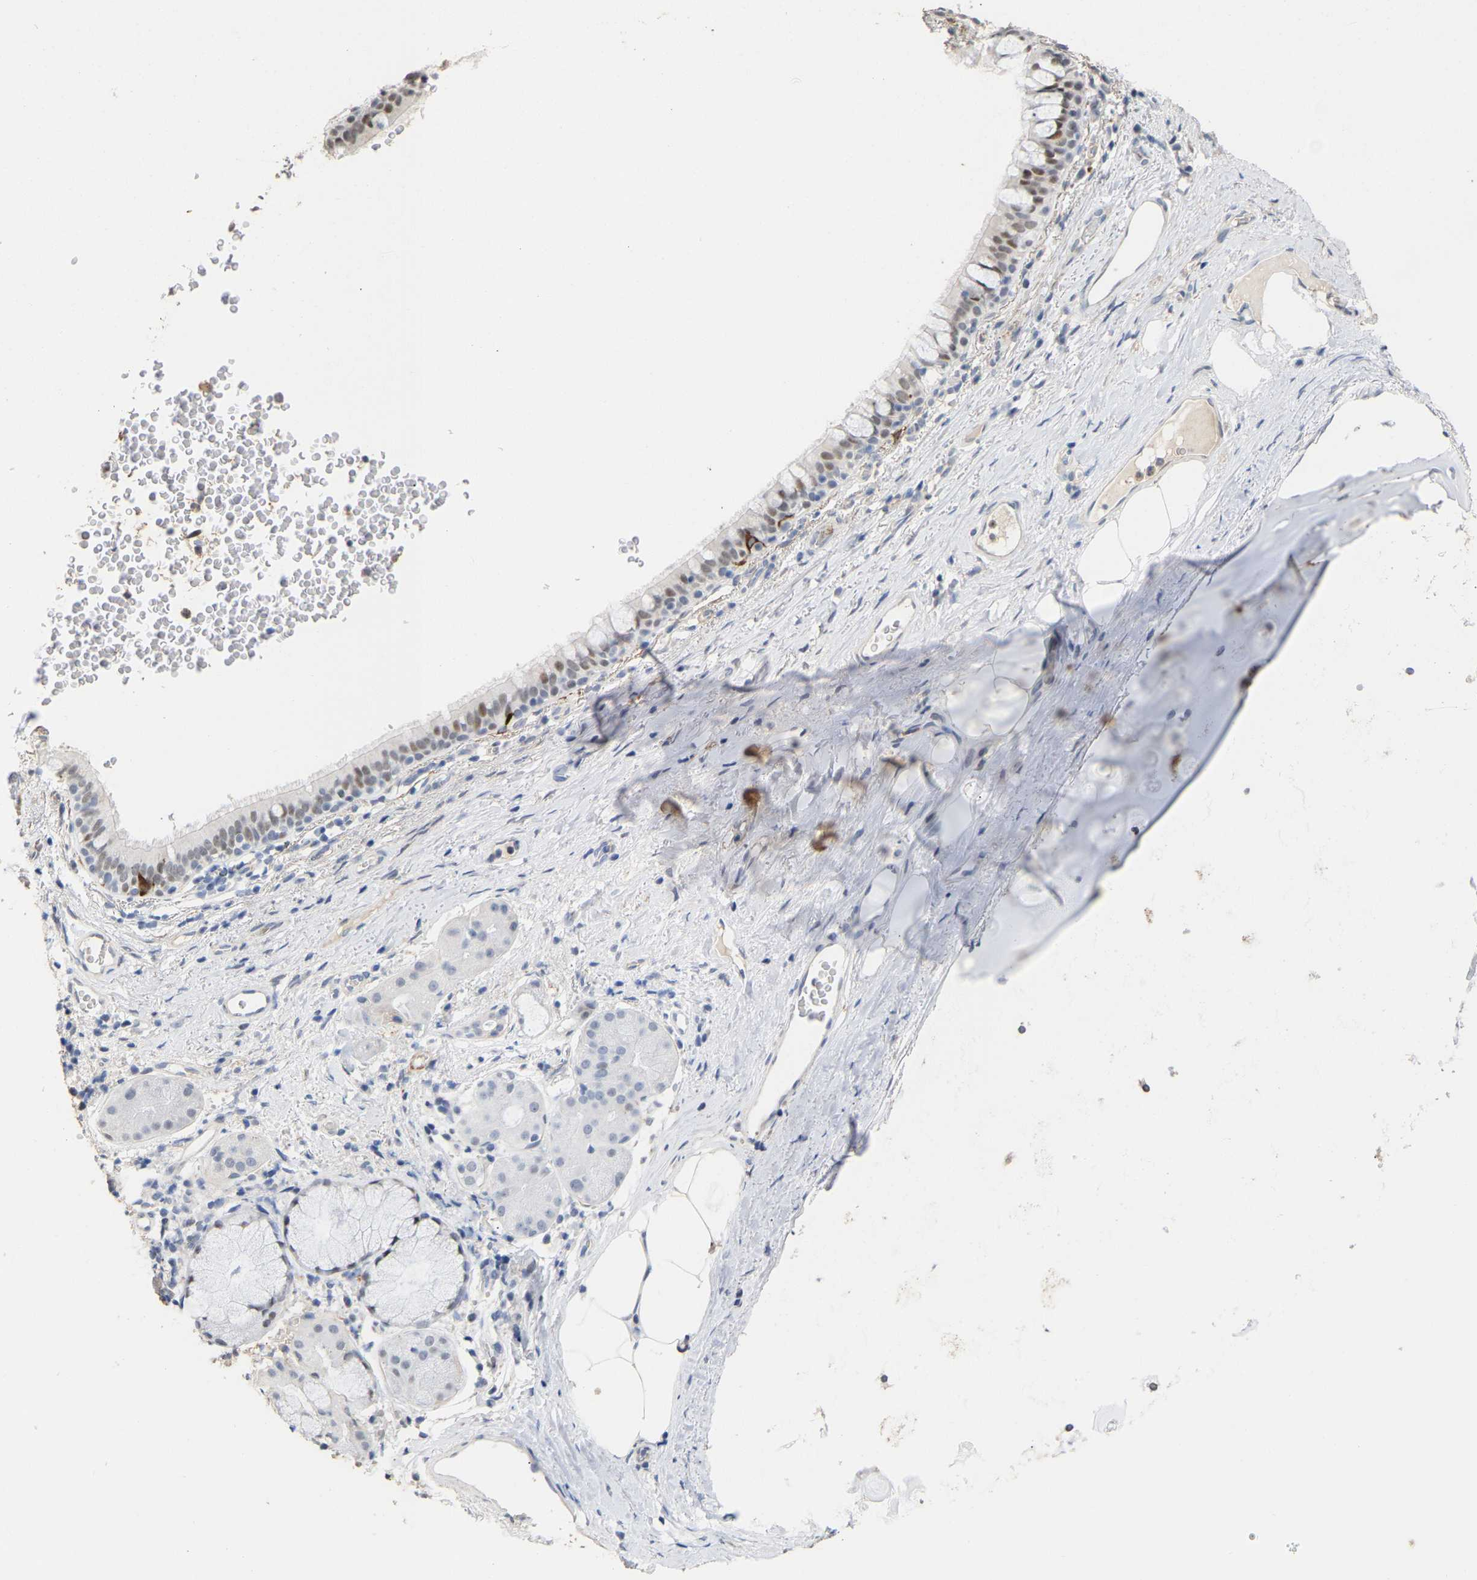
{"staining": {"intensity": "weak", "quantity": "25%-75%", "location": "nuclear"}, "tissue": "bronchus", "cell_type": "Respiratory epithelial cells", "image_type": "normal", "snomed": [{"axis": "morphology", "description": "Normal tissue, NOS"}, {"axis": "morphology", "description": "Inflammation, NOS"}, {"axis": "topography", "description": "Cartilage tissue"}, {"axis": "topography", "description": "Bronchus"}], "caption": "Protein staining shows weak nuclear positivity in approximately 25%-75% of respiratory epithelial cells in unremarkable bronchus.", "gene": "AMPH", "patient": {"sex": "male", "age": 77}}